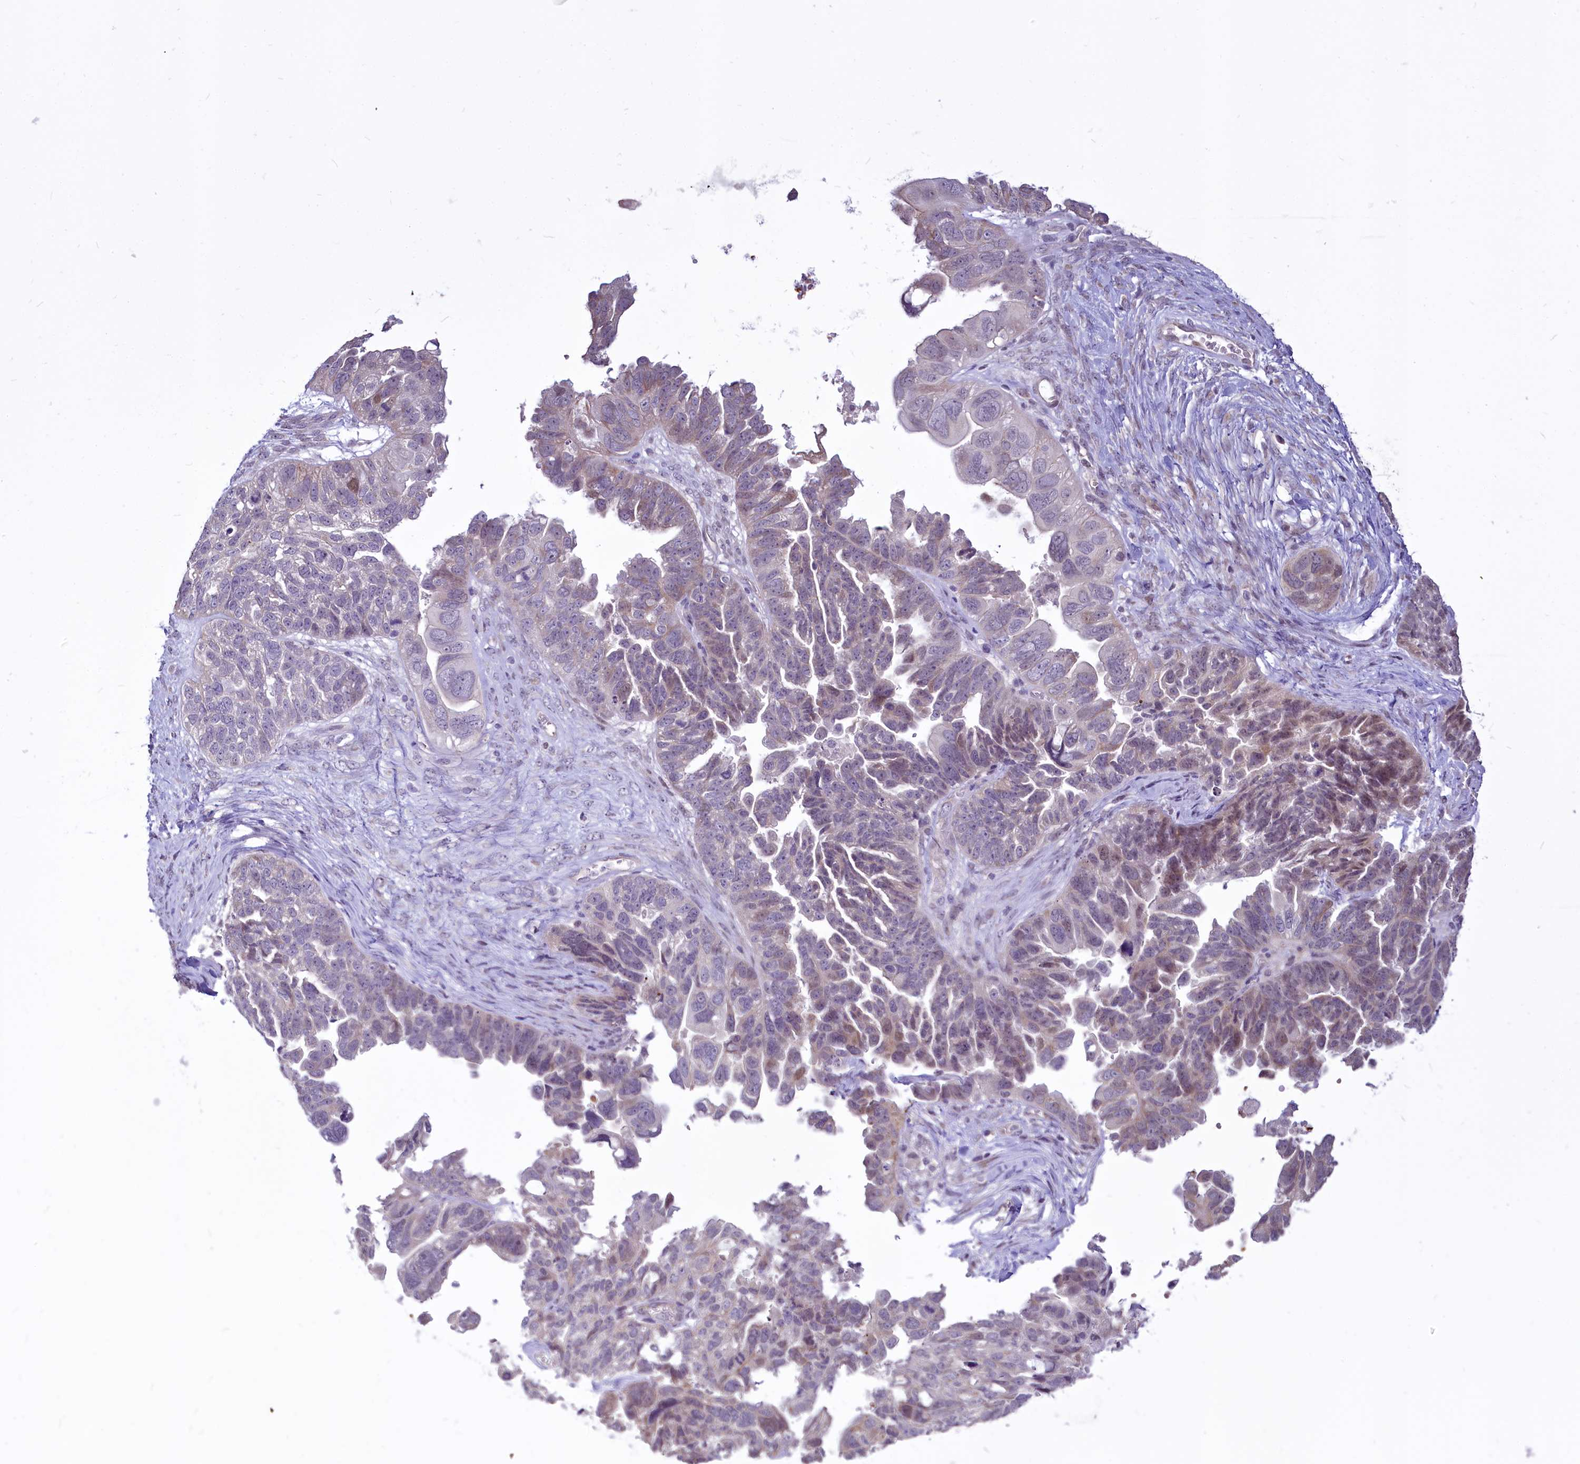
{"staining": {"intensity": "negative", "quantity": "none", "location": "none"}, "tissue": "ovarian cancer", "cell_type": "Tumor cells", "image_type": "cancer", "snomed": [{"axis": "morphology", "description": "Cystadenocarcinoma, serous, NOS"}, {"axis": "topography", "description": "Ovary"}], "caption": "Immunohistochemistry (IHC) histopathology image of neoplastic tissue: ovarian serous cystadenocarcinoma stained with DAB (3,3'-diaminobenzidine) shows no significant protein positivity in tumor cells.", "gene": "BANK1", "patient": {"sex": "female", "age": 79}}